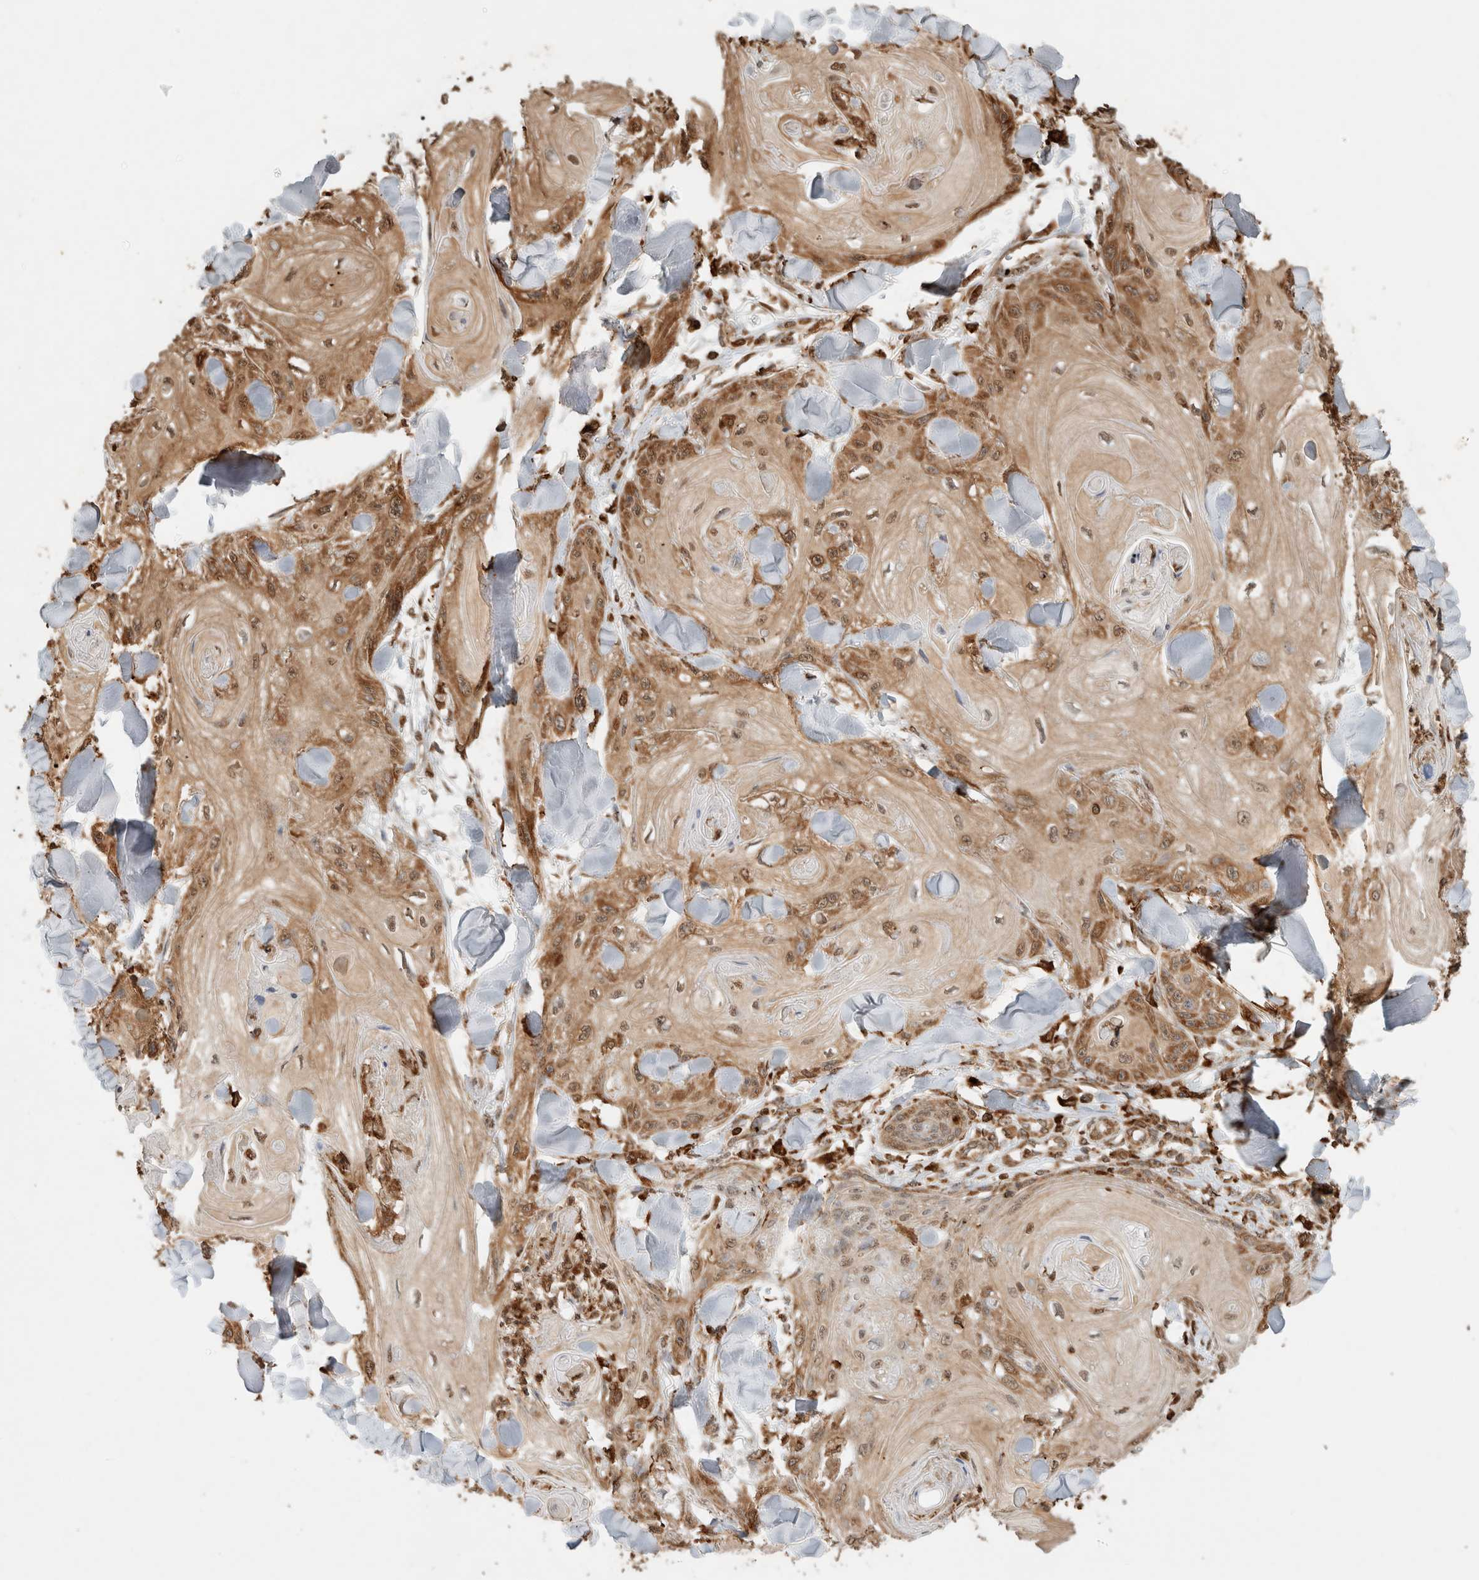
{"staining": {"intensity": "moderate", "quantity": ">75%", "location": "cytoplasmic/membranous,nuclear"}, "tissue": "skin cancer", "cell_type": "Tumor cells", "image_type": "cancer", "snomed": [{"axis": "morphology", "description": "Squamous cell carcinoma, NOS"}, {"axis": "topography", "description": "Skin"}], "caption": "Immunohistochemical staining of human skin cancer exhibits medium levels of moderate cytoplasmic/membranous and nuclear protein staining in approximately >75% of tumor cells.", "gene": "ERAP1", "patient": {"sex": "male", "age": 74}}